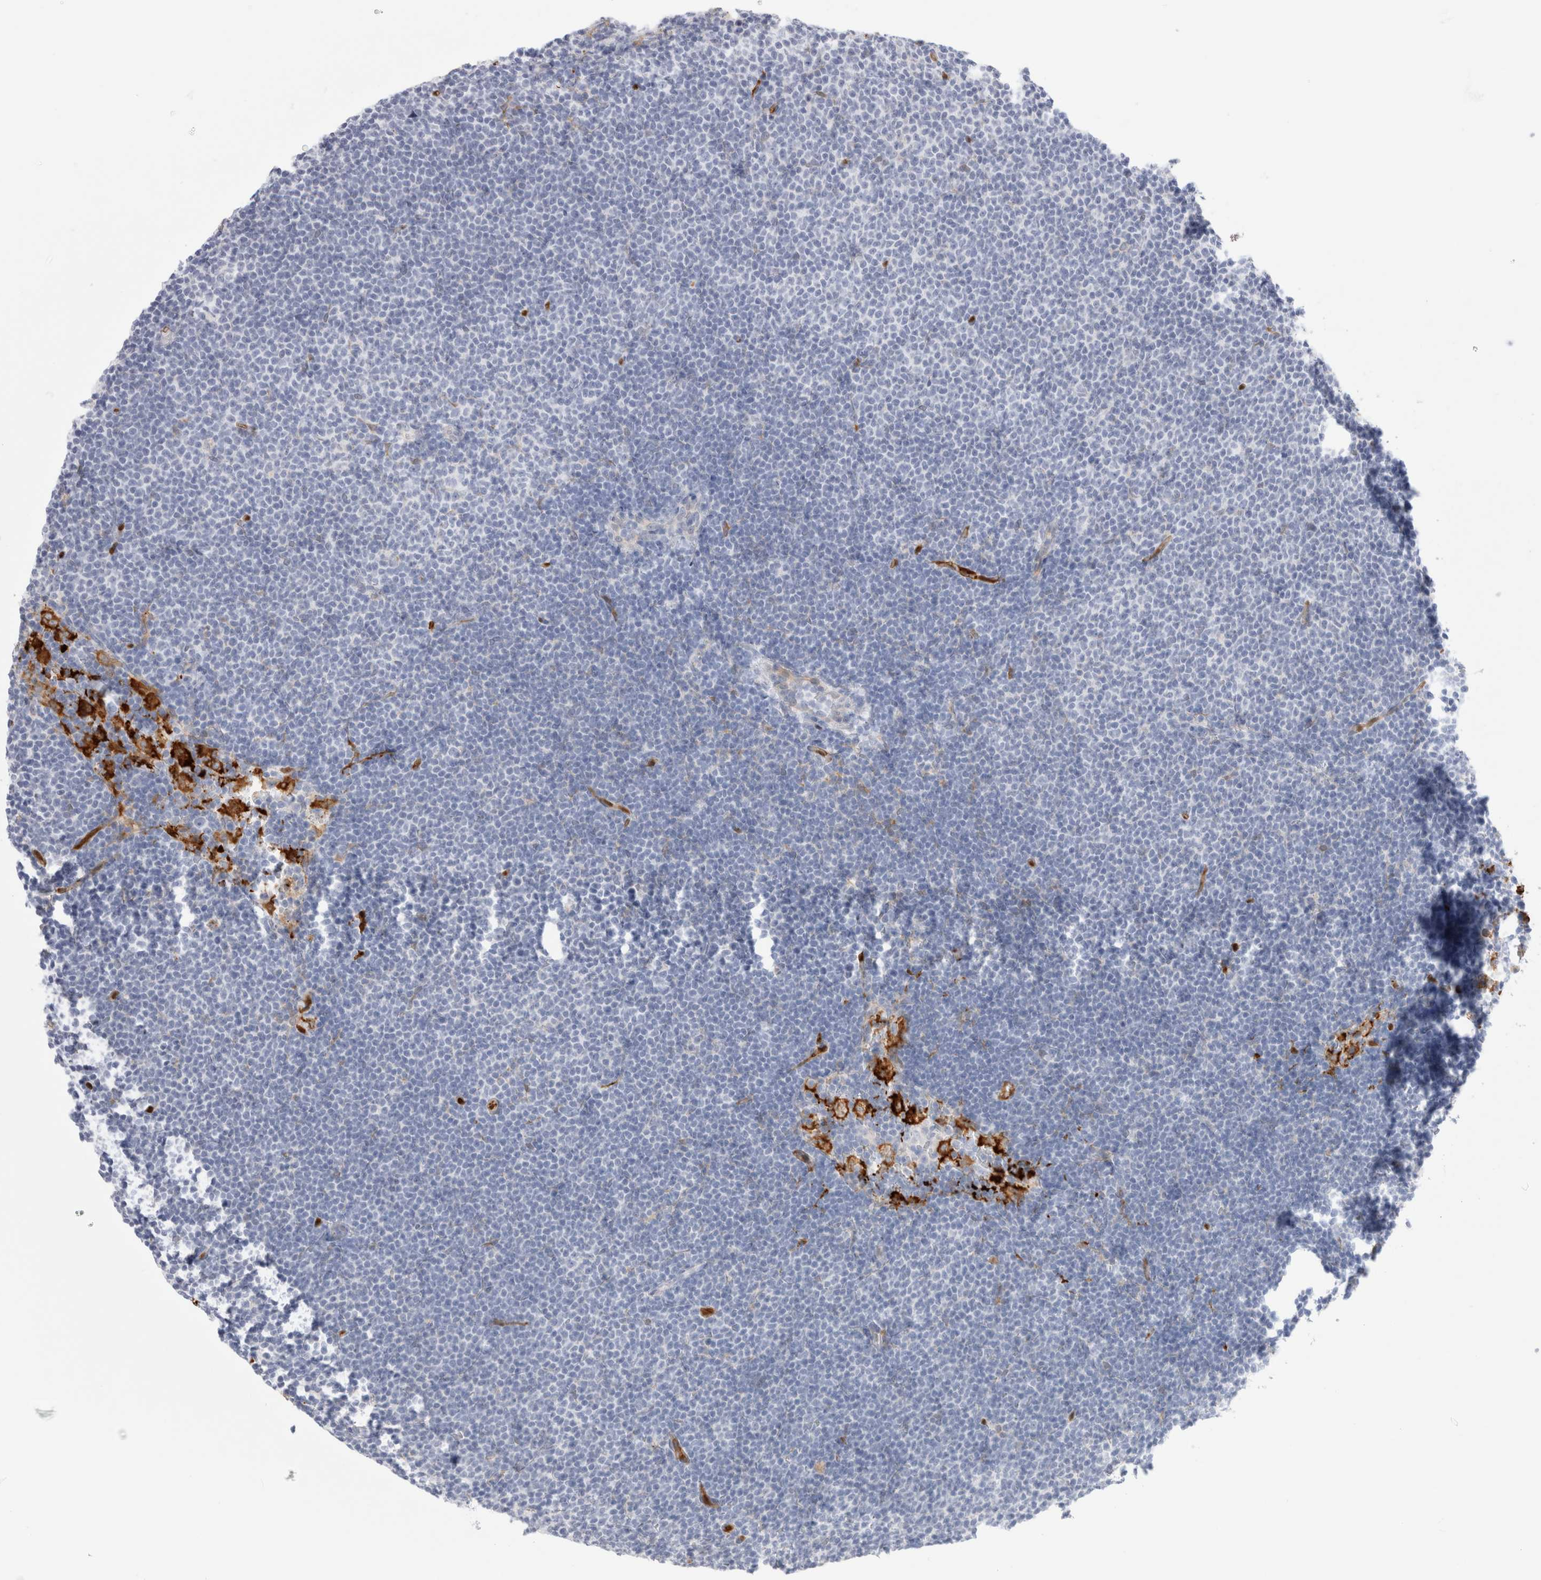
{"staining": {"intensity": "negative", "quantity": "none", "location": "none"}, "tissue": "lymphoma", "cell_type": "Tumor cells", "image_type": "cancer", "snomed": [{"axis": "morphology", "description": "Malignant lymphoma, non-Hodgkin's type, Low grade"}, {"axis": "topography", "description": "Lymph node"}], "caption": "High power microscopy image of an immunohistochemistry micrograph of low-grade malignant lymphoma, non-Hodgkin's type, revealing no significant expression in tumor cells.", "gene": "NAPEPLD", "patient": {"sex": "female", "age": 53}}